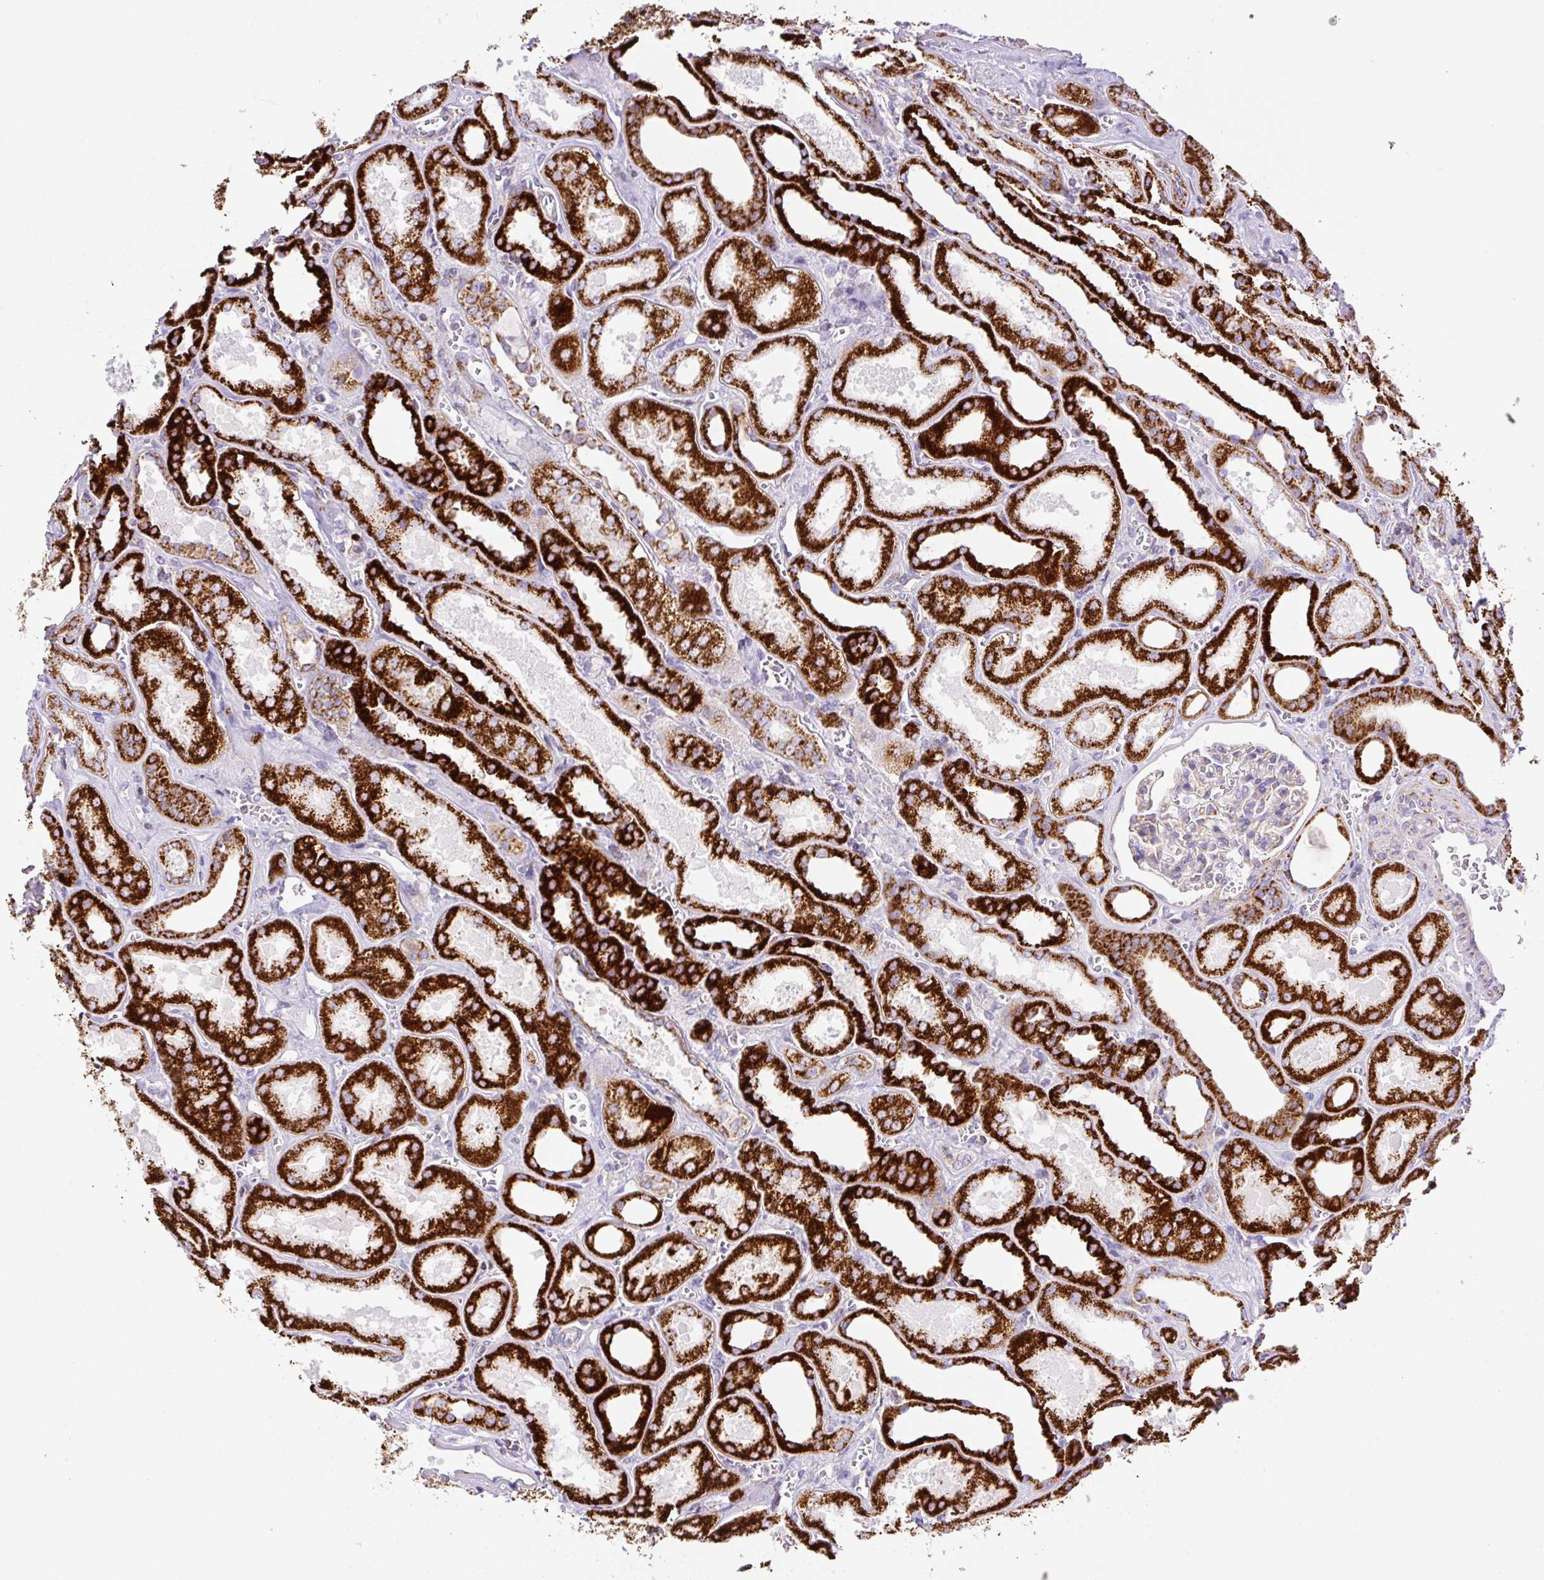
{"staining": {"intensity": "negative", "quantity": "none", "location": "none"}, "tissue": "kidney", "cell_type": "Cells in glomeruli", "image_type": "normal", "snomed": [{"axis": "morphology", "description": "Normal tissue, NOS"}, {"axis": "morphology", "description": "Adenocarcinoma, NOS"}, {"axis": "topography", "description": "Kidney"}], "caption": "This is a image of immunohistochemistry staining of benign kidney, which shows no expression in cells in glomeruli. (DAB immunohistochemistry, high magnification).", "gene": "NF1", "patient": {"sex": "female", "age": 68}}